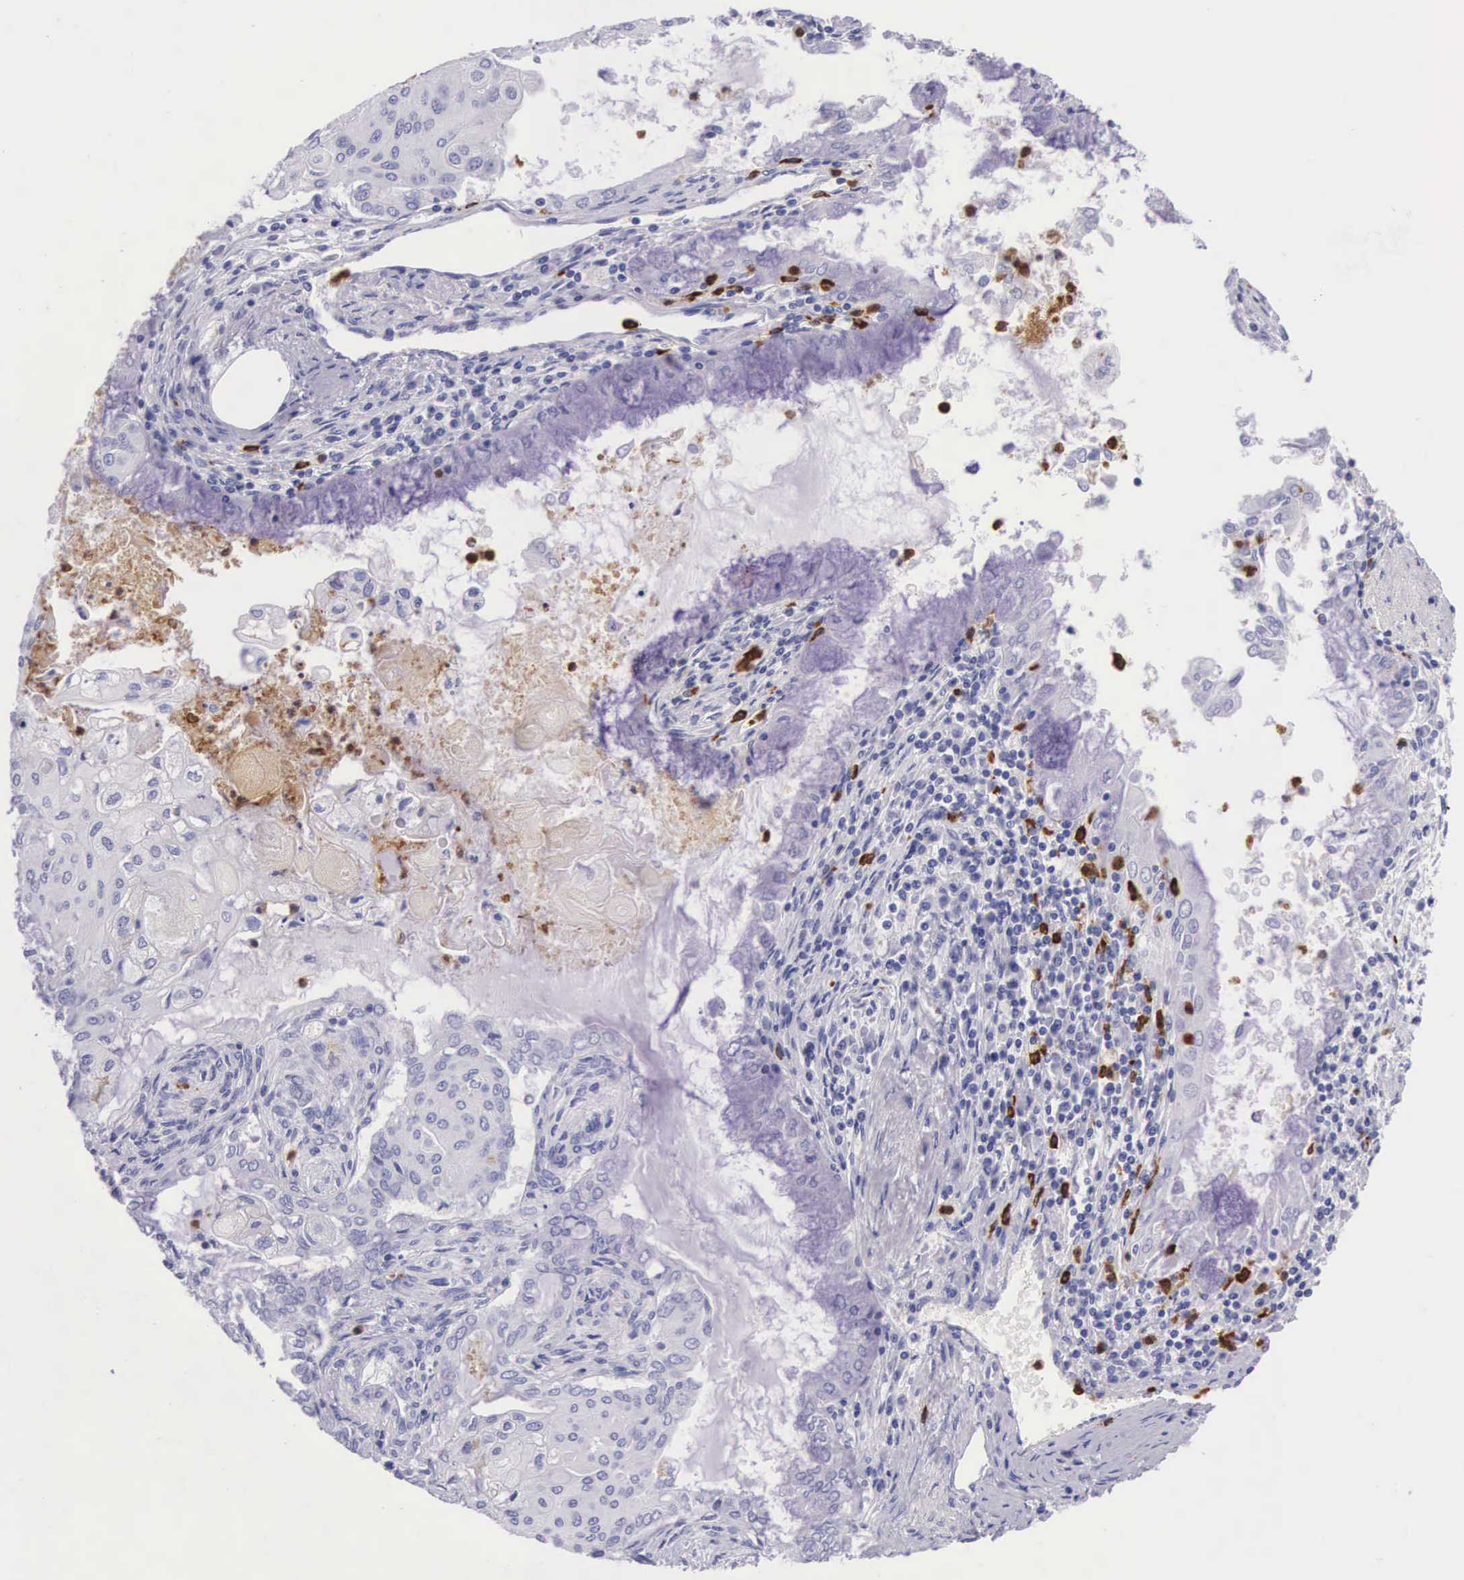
{"staining": {"intensity": "negative", "quantity": "none", "location": "none"}, "tissue": "endometrial cancer", "cell_type": "Tumor cells", "image_type": "cancer", "snomed": [{"axis": "morphology", "description": "Adenocarcinoma, NOS"}, {"axis": "topography", "description": "Endometrium"}], "caption": "This is an IHC image of human endometrial cancer. There is no expression in tumor cells.", "gene": "FCN1", "patient": {"sex": "female", "age": 79}}